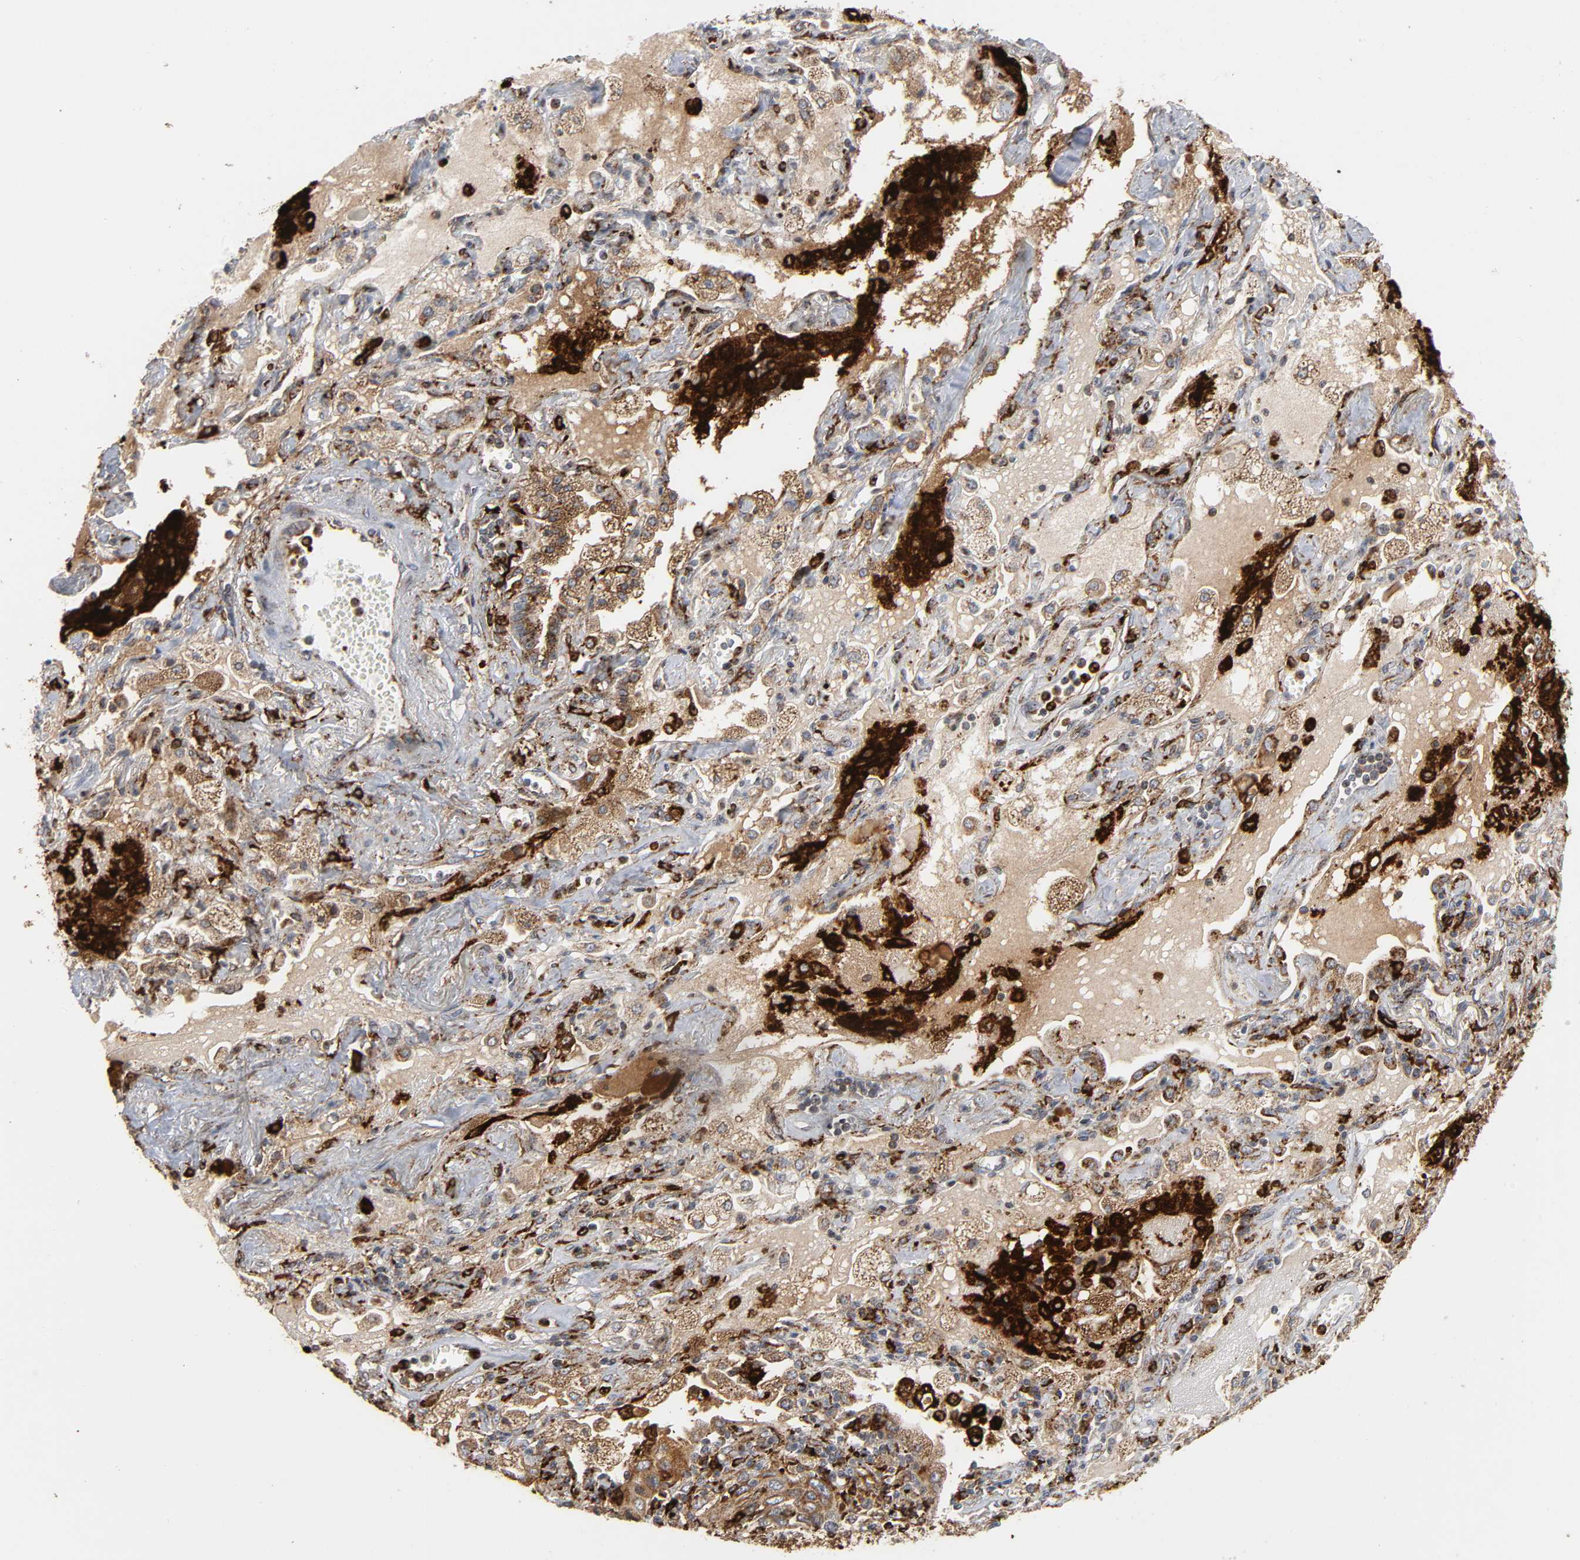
{"staining": {"intensity": "moderate", "quantity": ">75%", "location": "cytoplasmic/membranous"}, "tissue": "lung cancer", "cell_type": "Tumor cells", "image_type": "cancer", "snomed": [{"axis": "morphology", "description": "Squamous cell carcinoma, NOS"}, {"axis": "topography", "description": "Lung"}], "caption": "Immunohistochemistry histopathology image of human lung squamous cell carcinoma stained for a protein (brown), which reveals medium levels of moderate cytoplasmic/membranous positivity in about >75% of tumor cells.", "gene": "PSAP", "patient": {"sex": "female", "age": 76}}